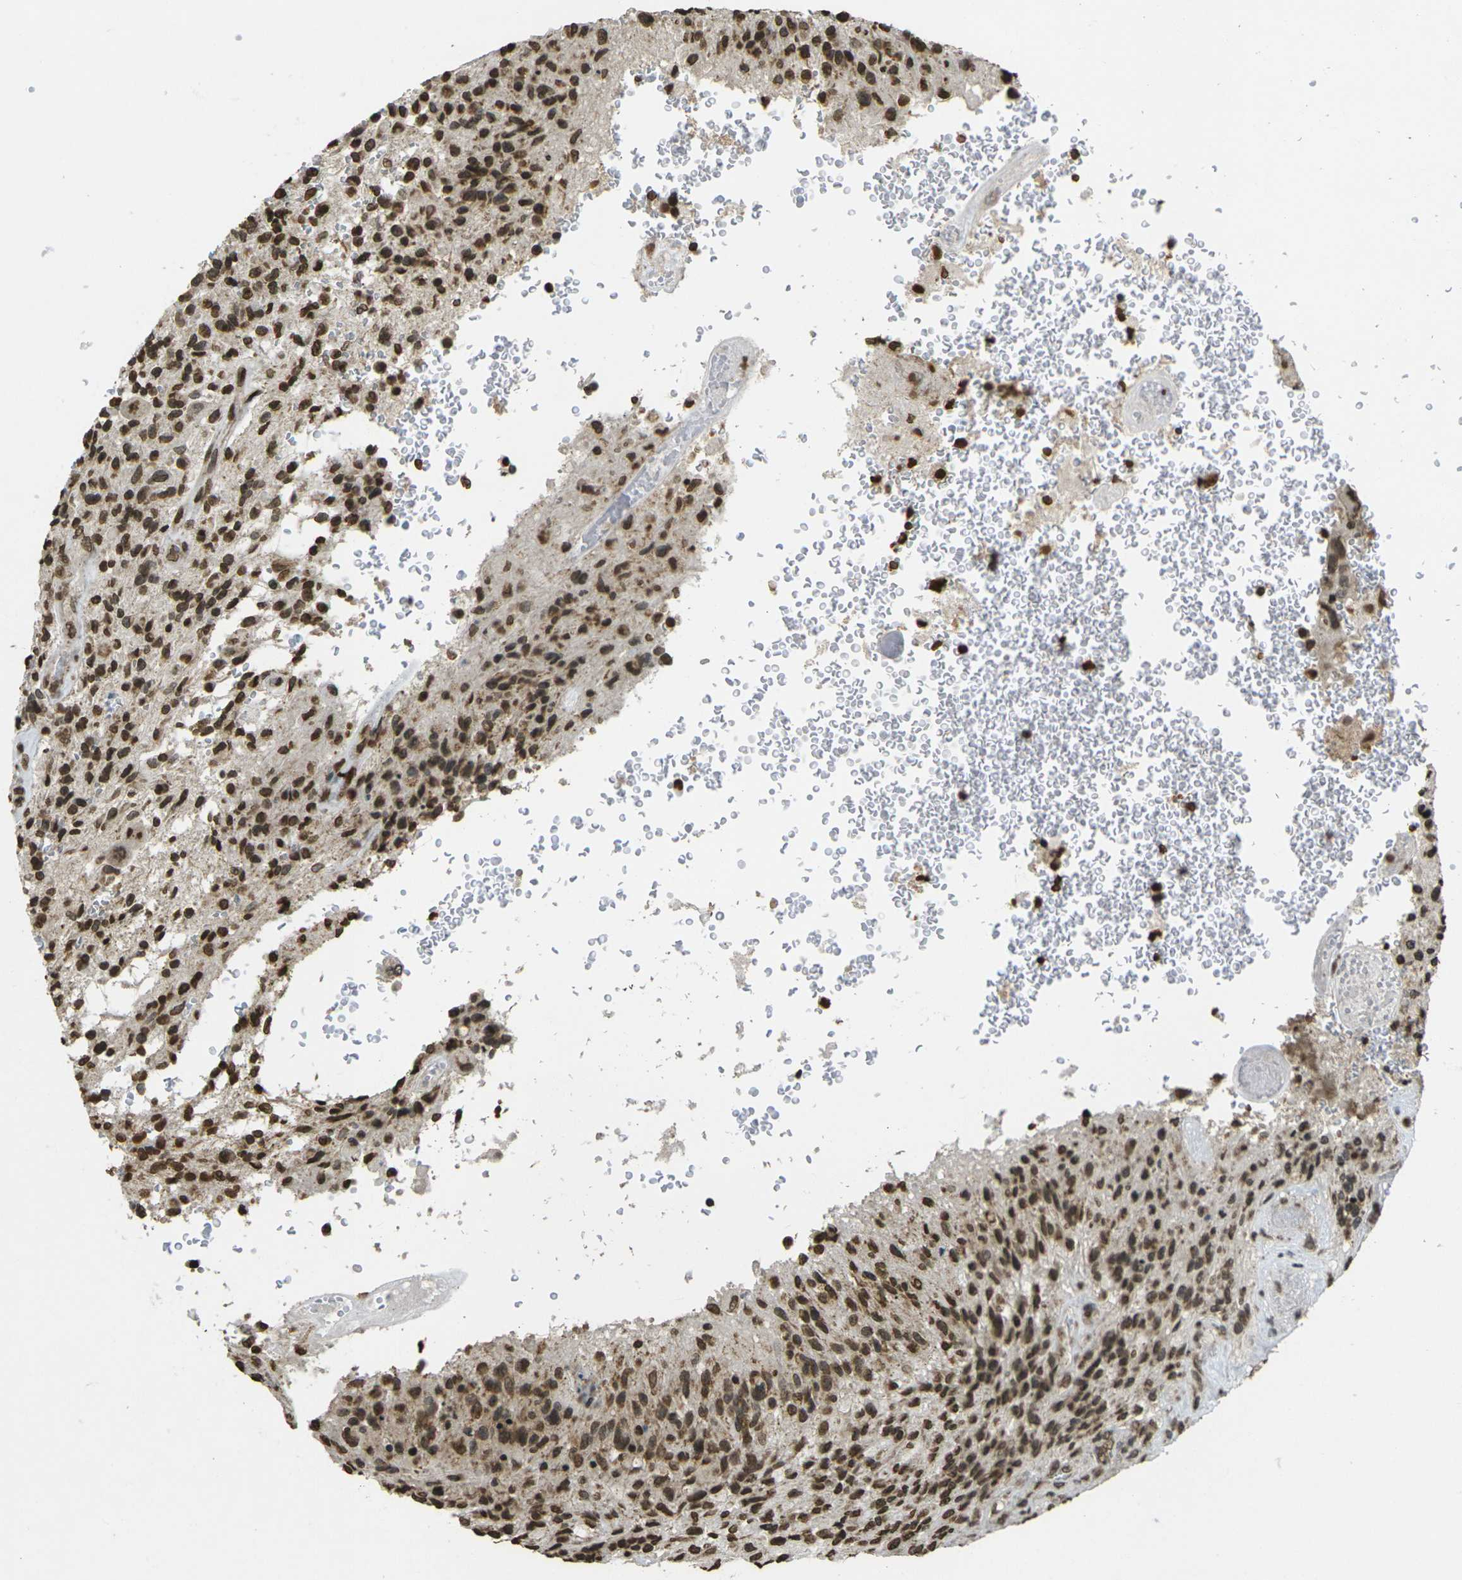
{"staining": {"intensity": "strong", "quantity": ">75%", "location": "nuclear"}, "tissue": "glioma", "cell_type": "Tumor cells", "image_type": "cancer", "snomed": [{"axis": "morphology", "description": "Normal tissue, NOS"}, {"axis": "morphology", "description": "Glioma, malignant, High grade"}, {"axis": "topography", "description": "Cerebral cortex"}], "caption": "IHC image of glioma stained for a protein (brown), which displays high levels of strong nuclear expression in approximately >75% of tumor cells.", "gene": "NEUROG2", "patient": {"sex": "male", "age": 56}}